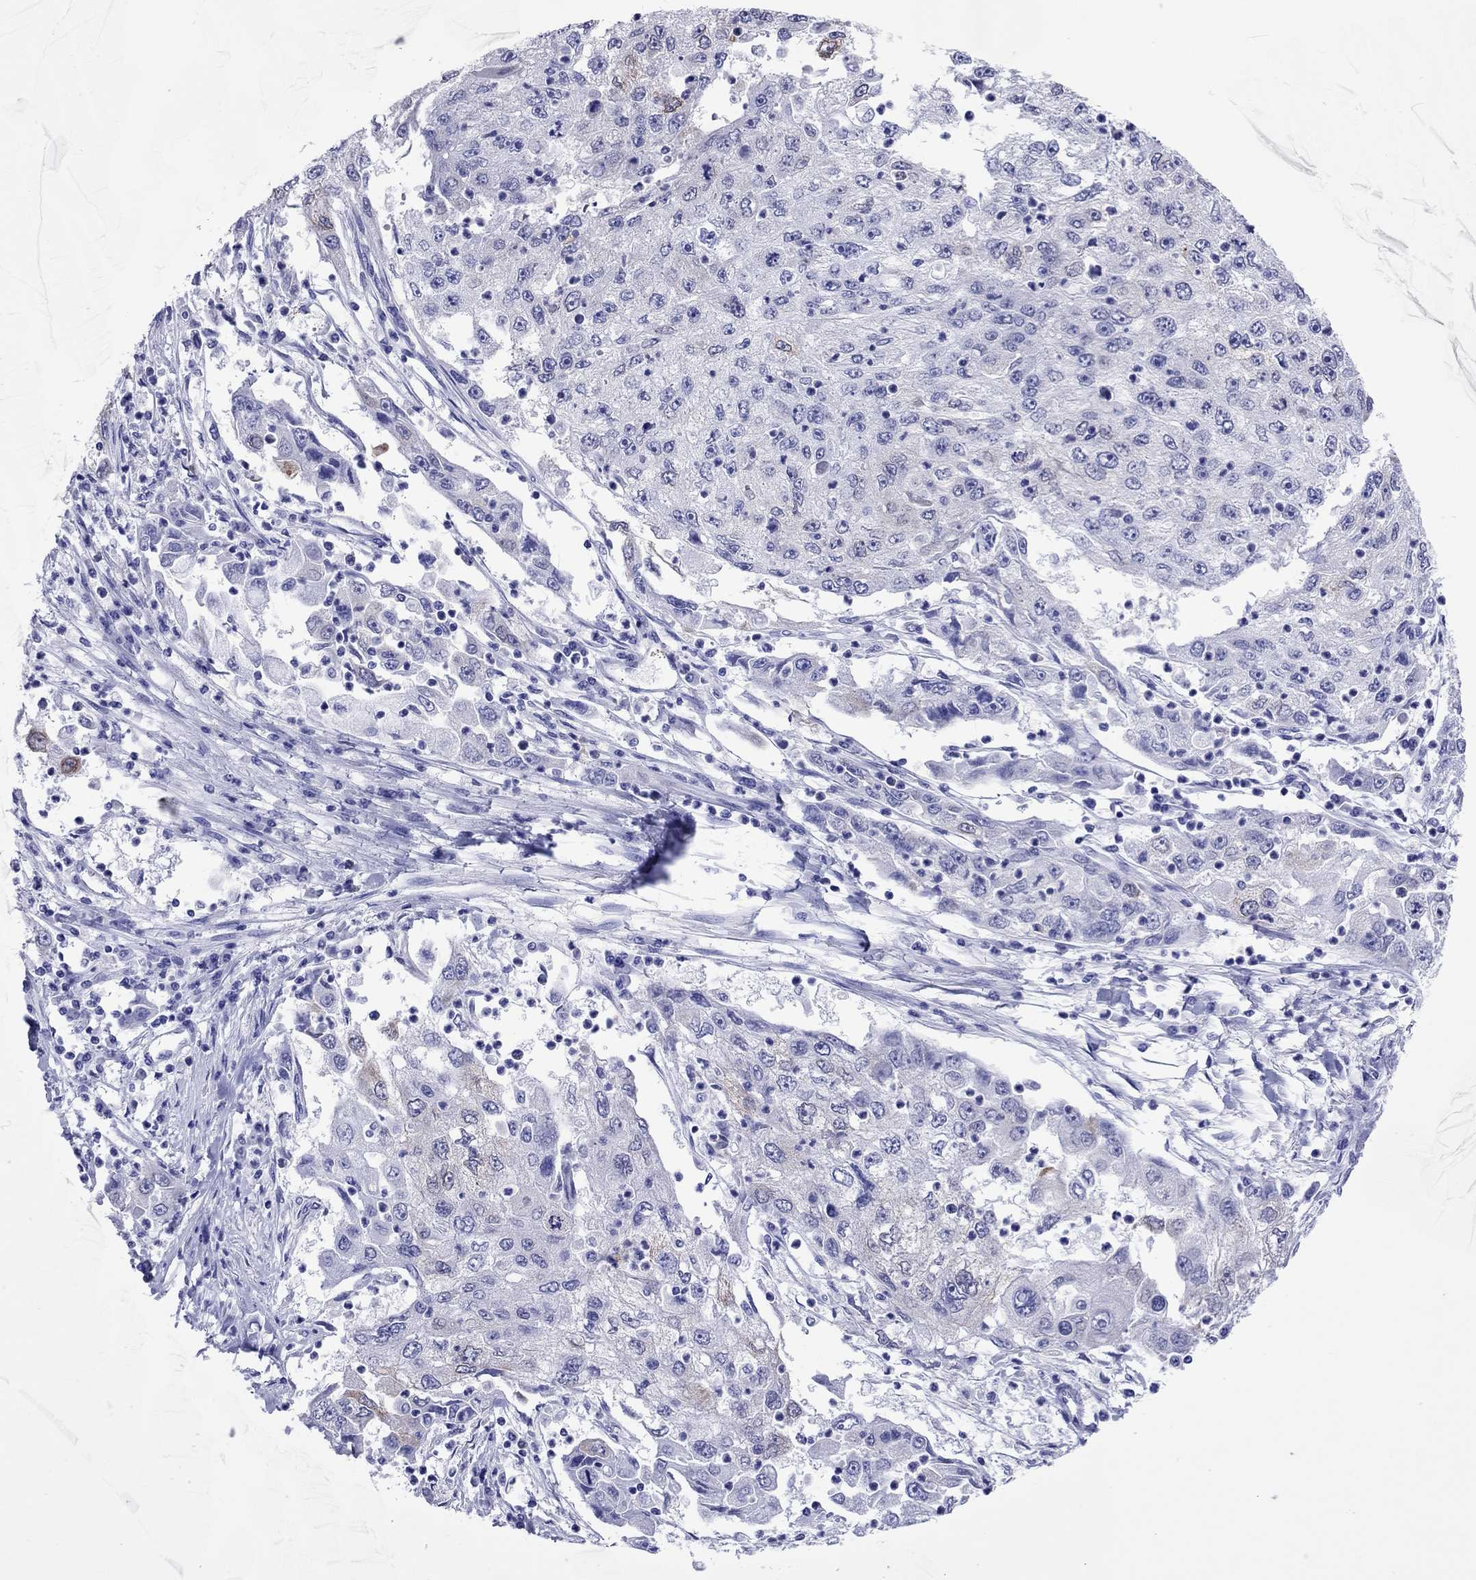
{"staining": {"intensity": "negative", "quantity": "none", "location": "none"}, "tissue": "cervical cancer", "cell_type": "Tumor cells", "image_type": "cancer", "snomed": [{"axis": "morphology", "description": "Squamous cell carcinoma, NOS"}, {"axis": "topography", "description": "Cervix"}], "caption": "The image demonstrates no significant expression in tumor cells of squamous cell carcinoma (cervical). The staining is performed using DAB (3,3'-diaminobenzidine) brown chromogen with nuclei counter-stained in using hematoxylin.", "gene": "ADORA2A", "patient": {"sex": "female", "age": 36}}